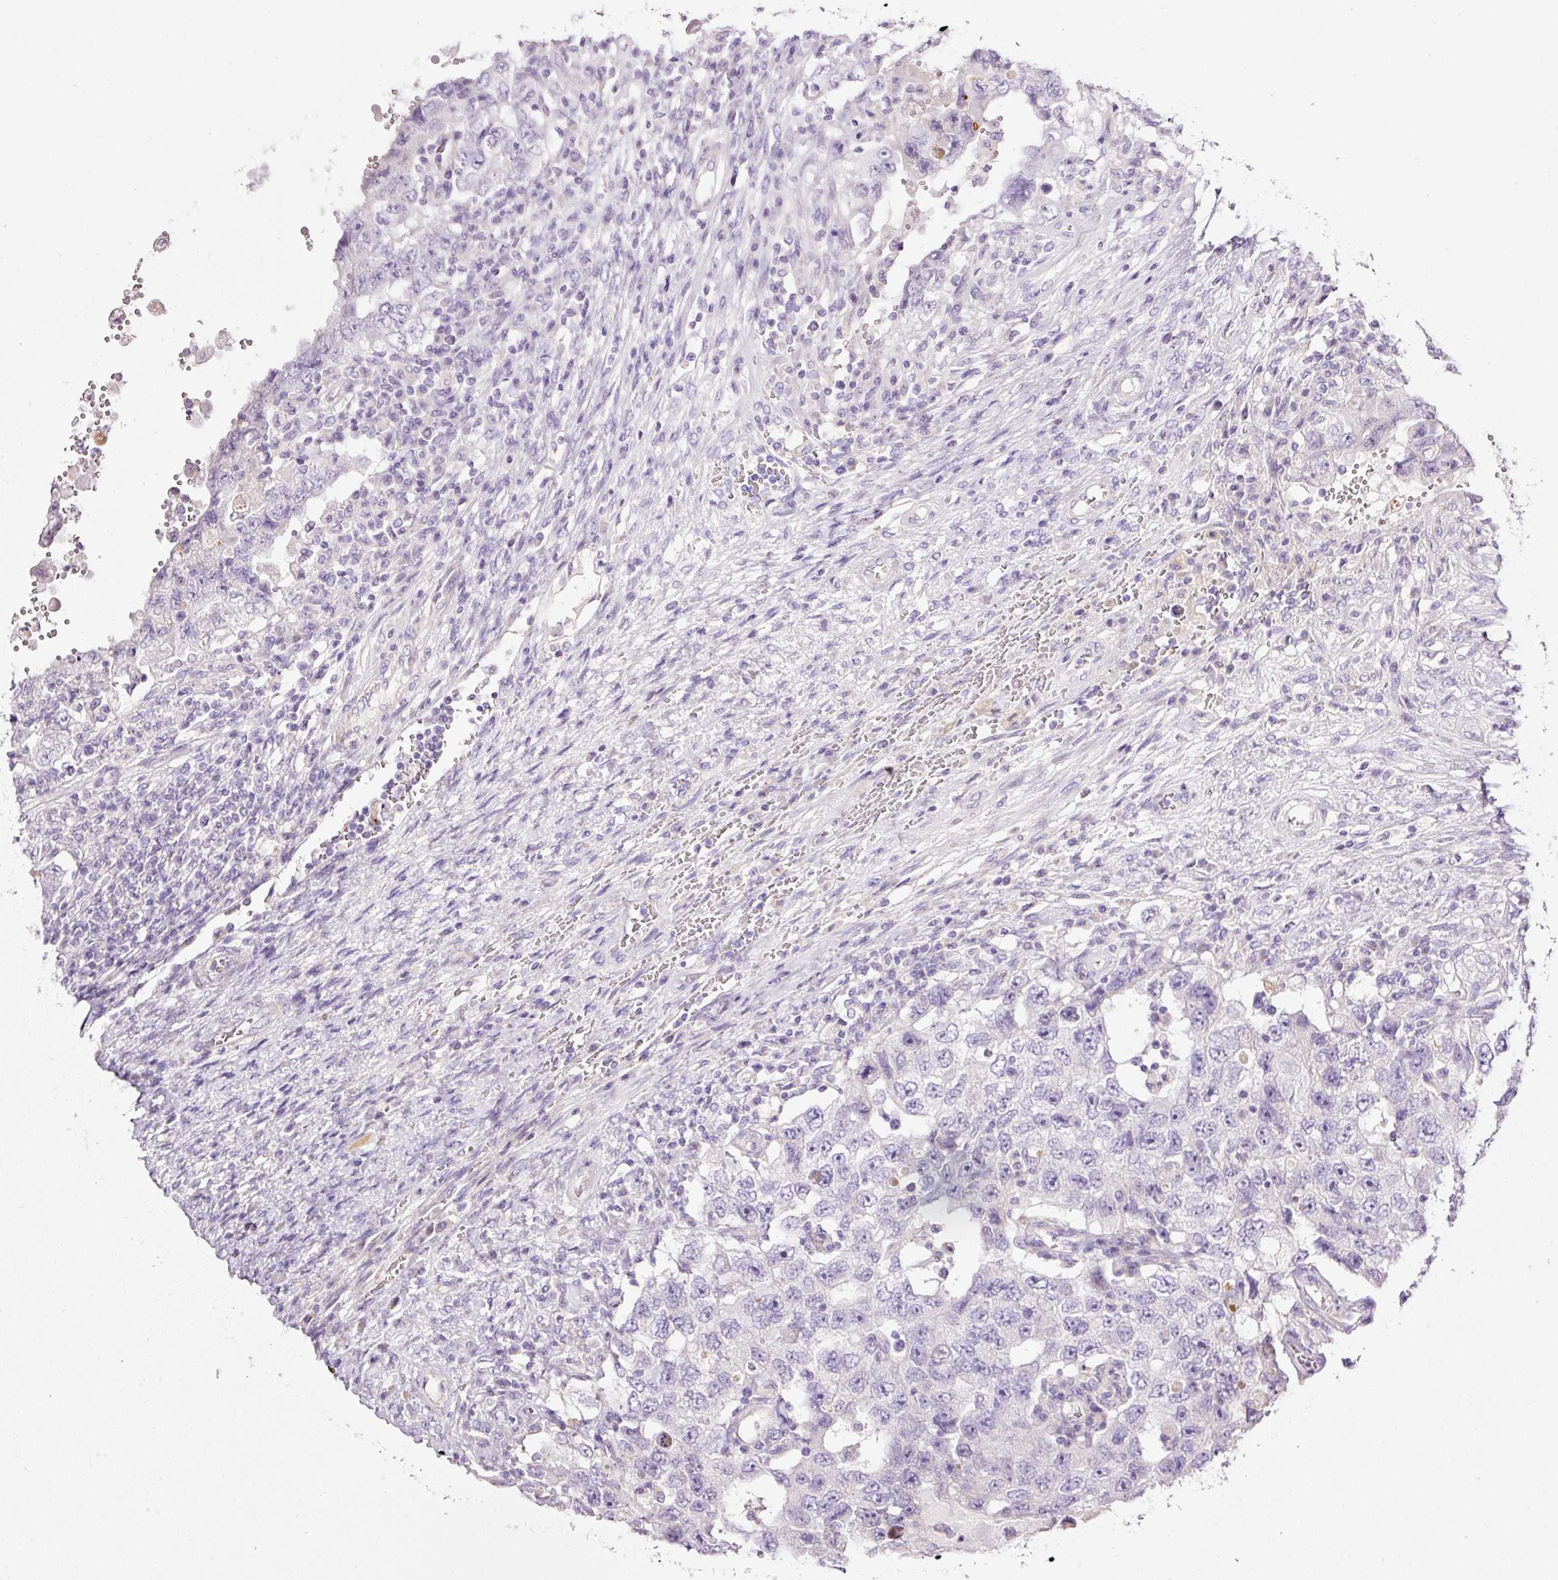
{"staining": {"intensity": "negative", "quantity": "none", "location": "none"}, "tissue": "testis cancer", "cell_type": "Tumor cells", "image_type": "cancer", "snomed": [{"axis": "morphology", "description": "Carcinoma, Embryonal, NOS"}, {"axis": "topography", "description": "Testis"}], "caption": "The immunohistochemistry image has no significant staining in tumor cells of testis cancer (embryonal carcinoma) tissue. (DAB IHC visualized using brightfield microscopy, high magnification).", "gene": "KPNA5", "patient": {"sex": "male", "age": 26}}